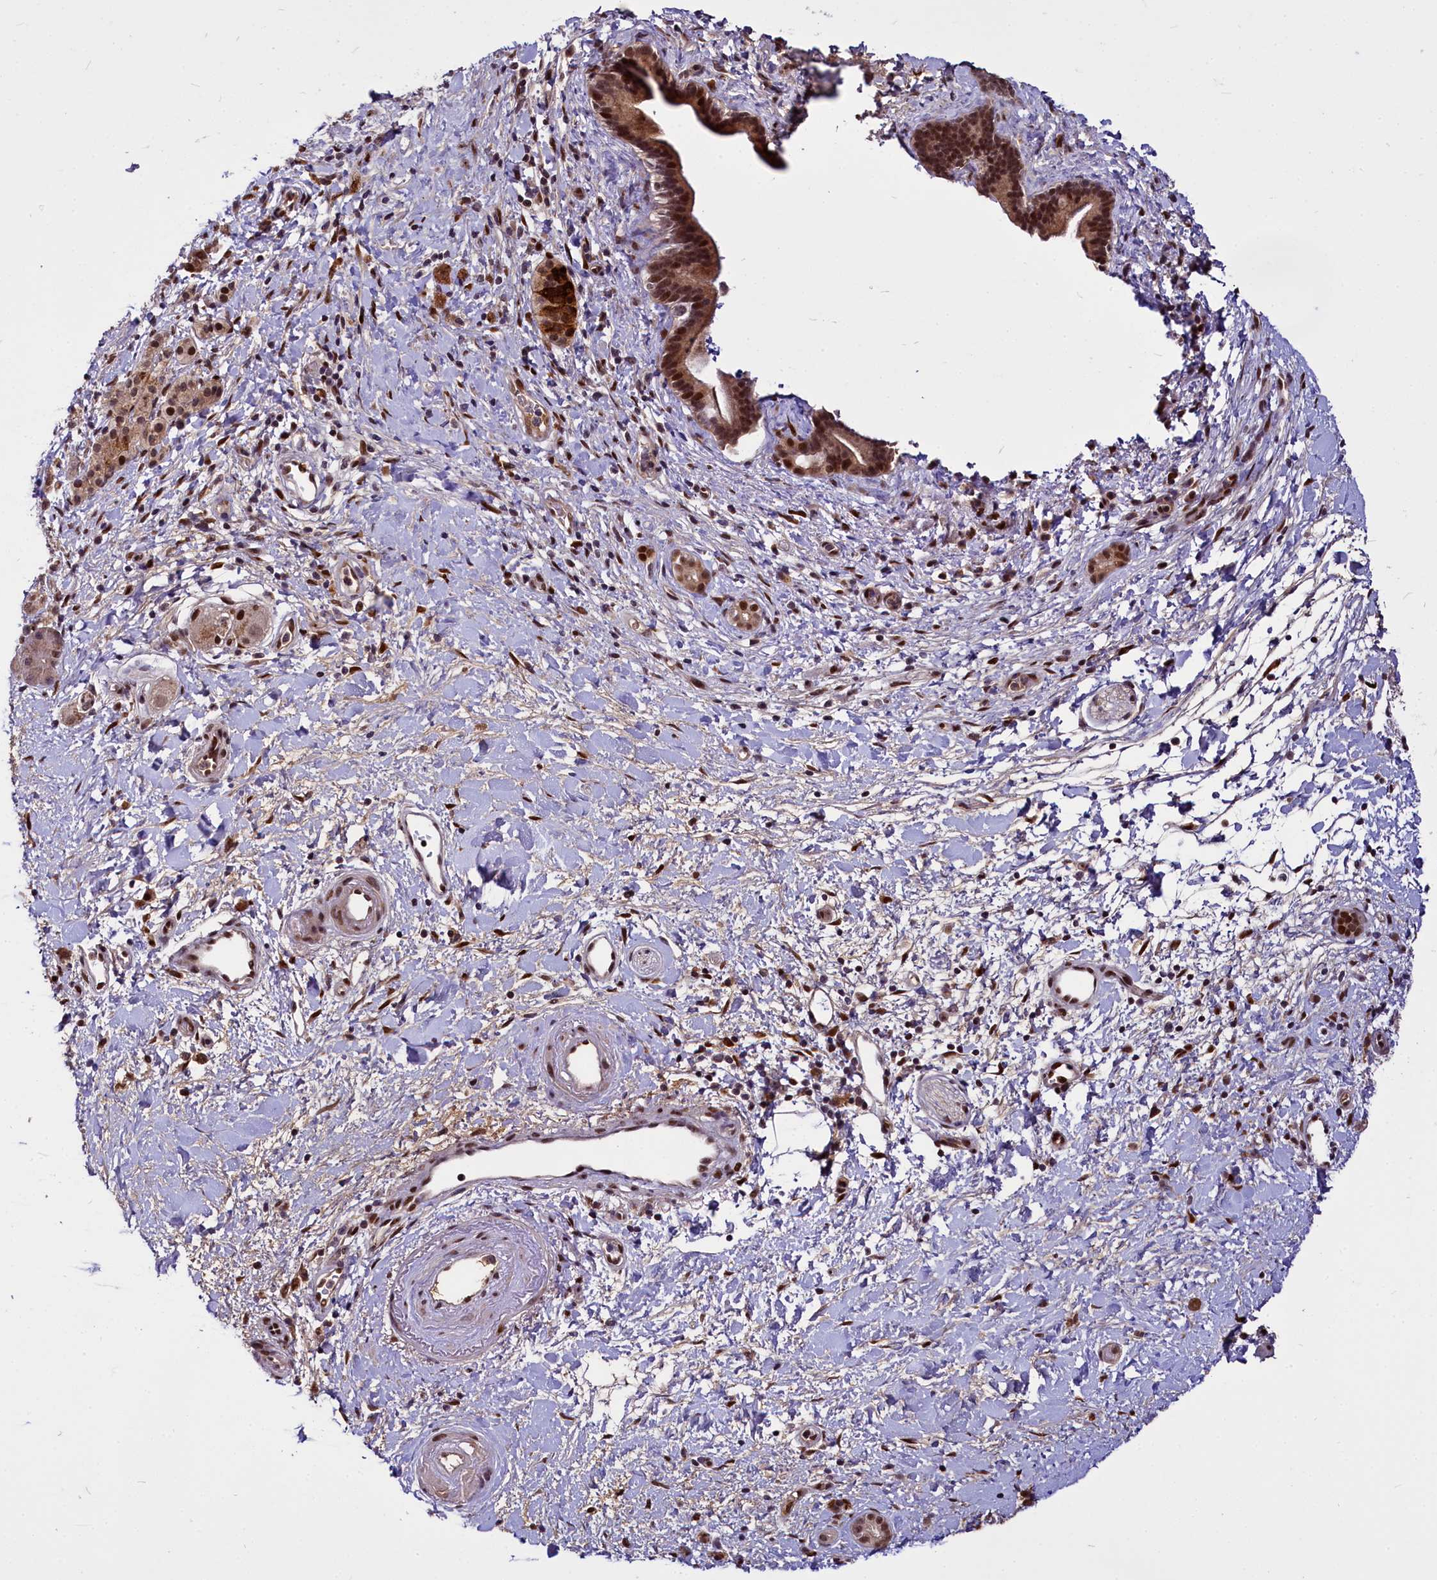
{"staining": {"intensity": "strong", "quantity": ">75%", "location": "nuclear"}, "tissue": "pancreatic cancer", "cell_type": "Tumor cells", "image_type": "cancer", "snomed": [{"axis": "morphology", "description": "Normal tissue, NOS"}, {"axis": "morphology", "description": "Adenocarcinoma, NOS"}, {"axis": "topography", "description": "Pancreas"}, {"axis": "topography", "description": "Peripheral nerve tissue"}], "caption": "Tumor cells show high levels of strong nuclear staining in approximately >75% of cells in pancreatic cancer (adenocarcinoma).", "gene": "MAML2", "patient": {"sex": "female", "age": 77}}